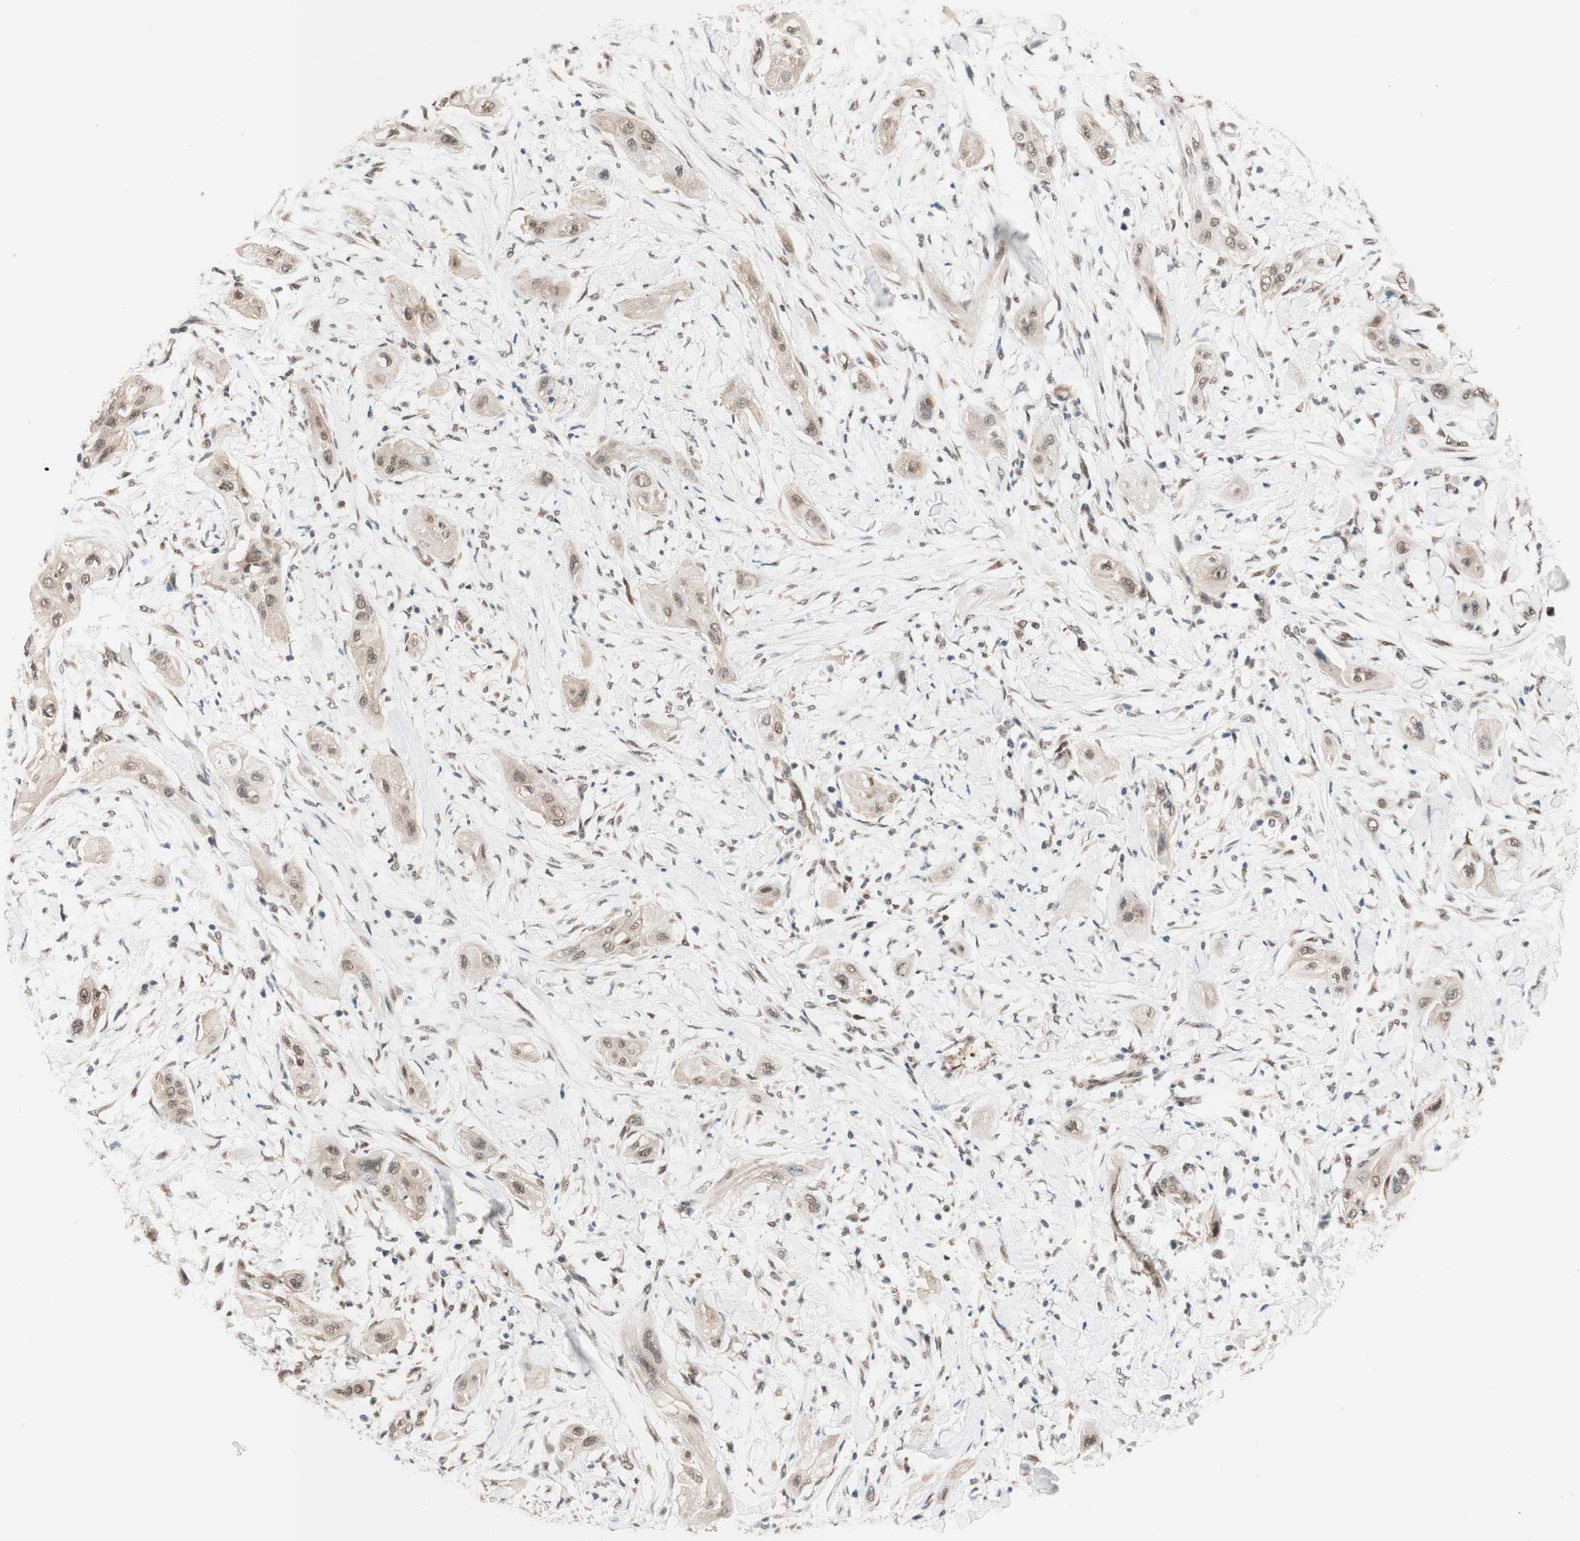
{"staining": {"intensity": "weak", "quantity": "25%-75%", "location": "cytoplasmic/membranous"}, "tissue": "lung cancer", "cell_type": "Tumor cells", "image_type": "cancer", "snomed": [{"axis": "morphology", "description": "Squamous cell carcinoma, NOS"}, {"axis": "topography", "description": "Lung"}], "caption": "This photomicrograph displays immunohistochemistry staining of lung squamous cell carcinoma, with low weak cytoplasmic/membranous staining in approximately 25%-75% of tumor cells.", "gene": "CCNC", "patient": {"sex": "female", "age": 47}}